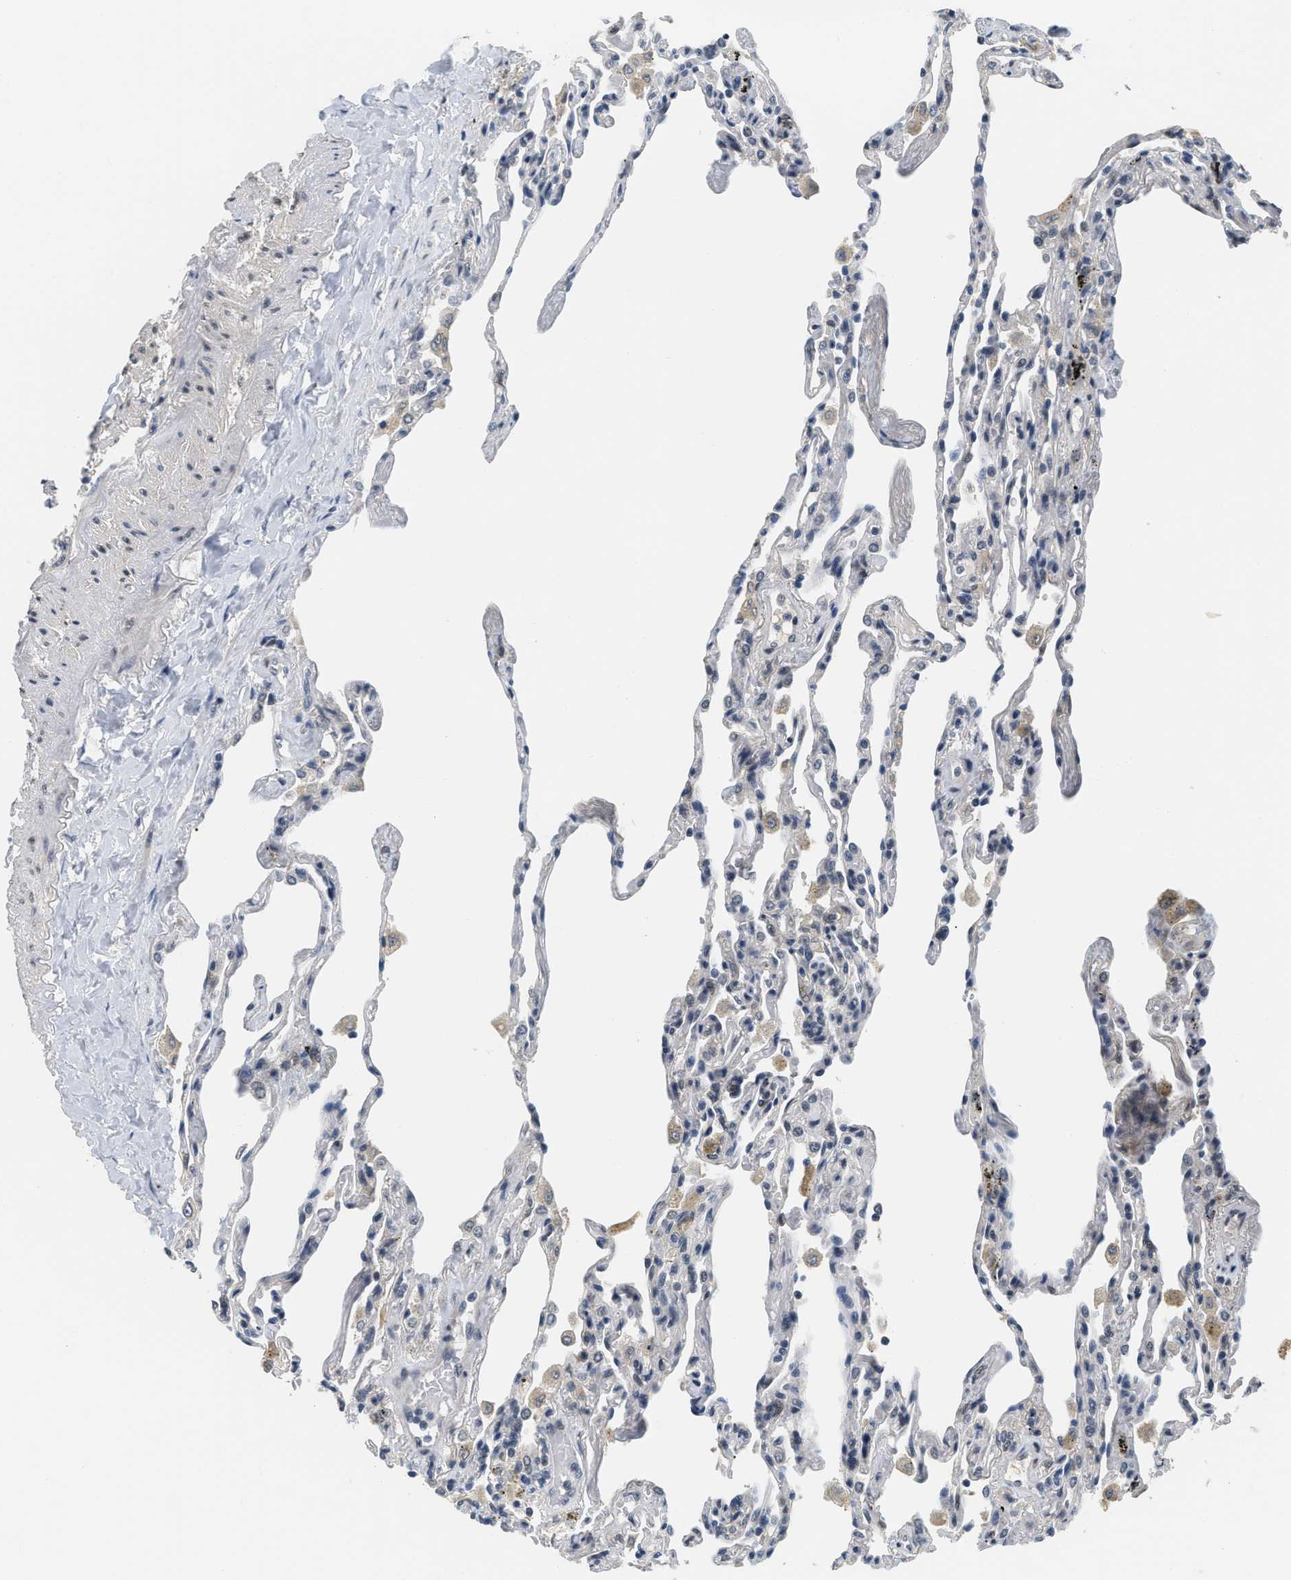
{"staining": {"intensity": "negative", "quantity": "none", "location": "none"}, "tissue": "lung", "cell_type": "Alveolar cells", "image_type": "normal", "snomed": [{"axis": "morphology", "description": "Normal tissue, NOS"}, {"axis": "topography", "description": "Lung"}], "caption": "The micrograph exhibits no staining of alveolar cells in benign lung.", "gene": "MZF1", "patient": {"sex": "male", "age": 59}}